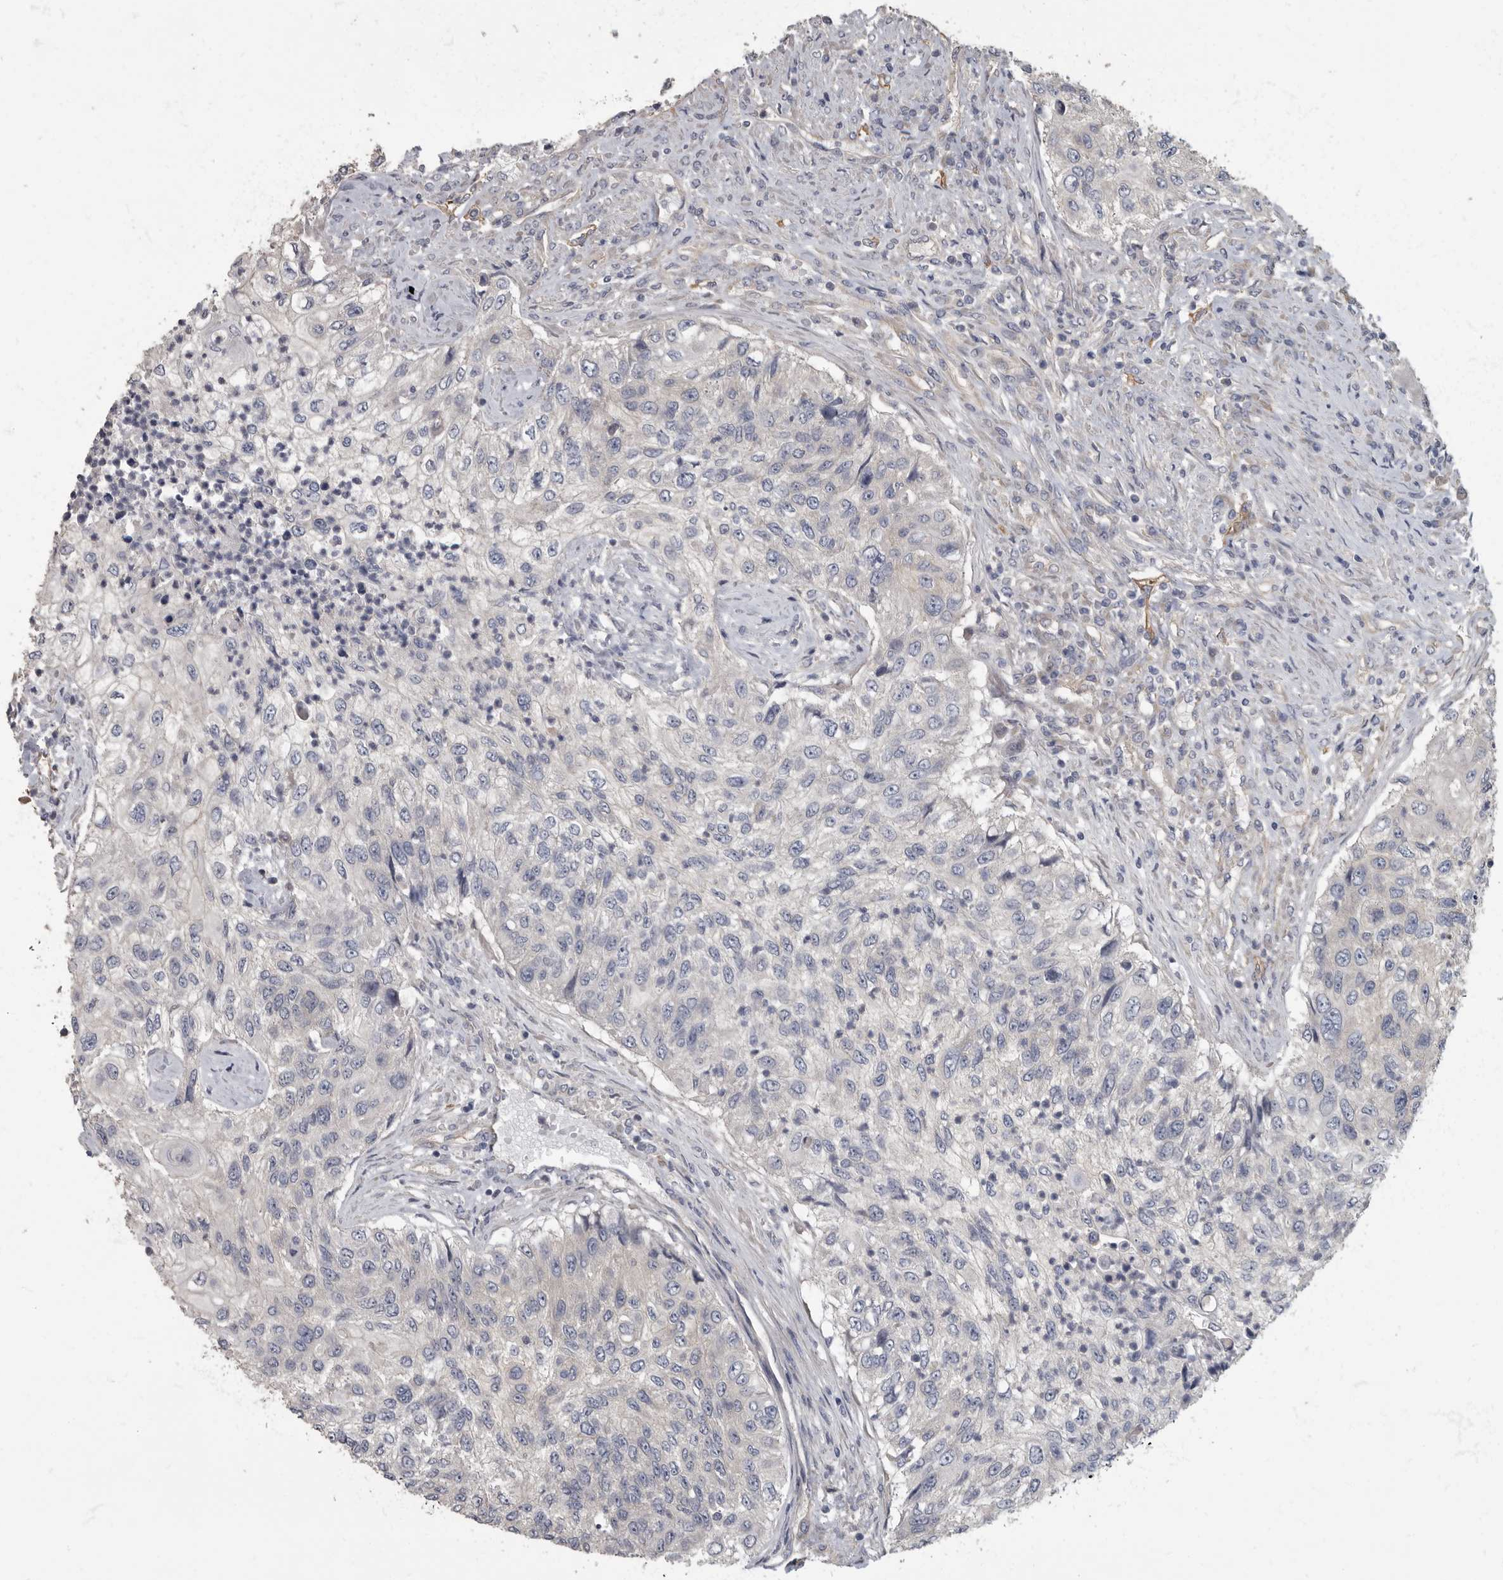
{"staining": {"intensity": "negative", "quantity": "none", "location": "none"}, "tissue": "urothelial cancer", "cell_type": "Tumor cells", "image_type": "cancer", "snomed": [{"axis": "morphology", "description": "Urothelial carcinoma, High grade"}, {"axis": "topography", "description": "Urinary bladder"}], "caption": "Immunohistochemistry (IHC) histopathology image of urothelial cancer stained for a protein (brown), which demonstrates no positivity in tumor cells.", "gene": "PDK1", "patient": {"sex": "female", "age": 60}}